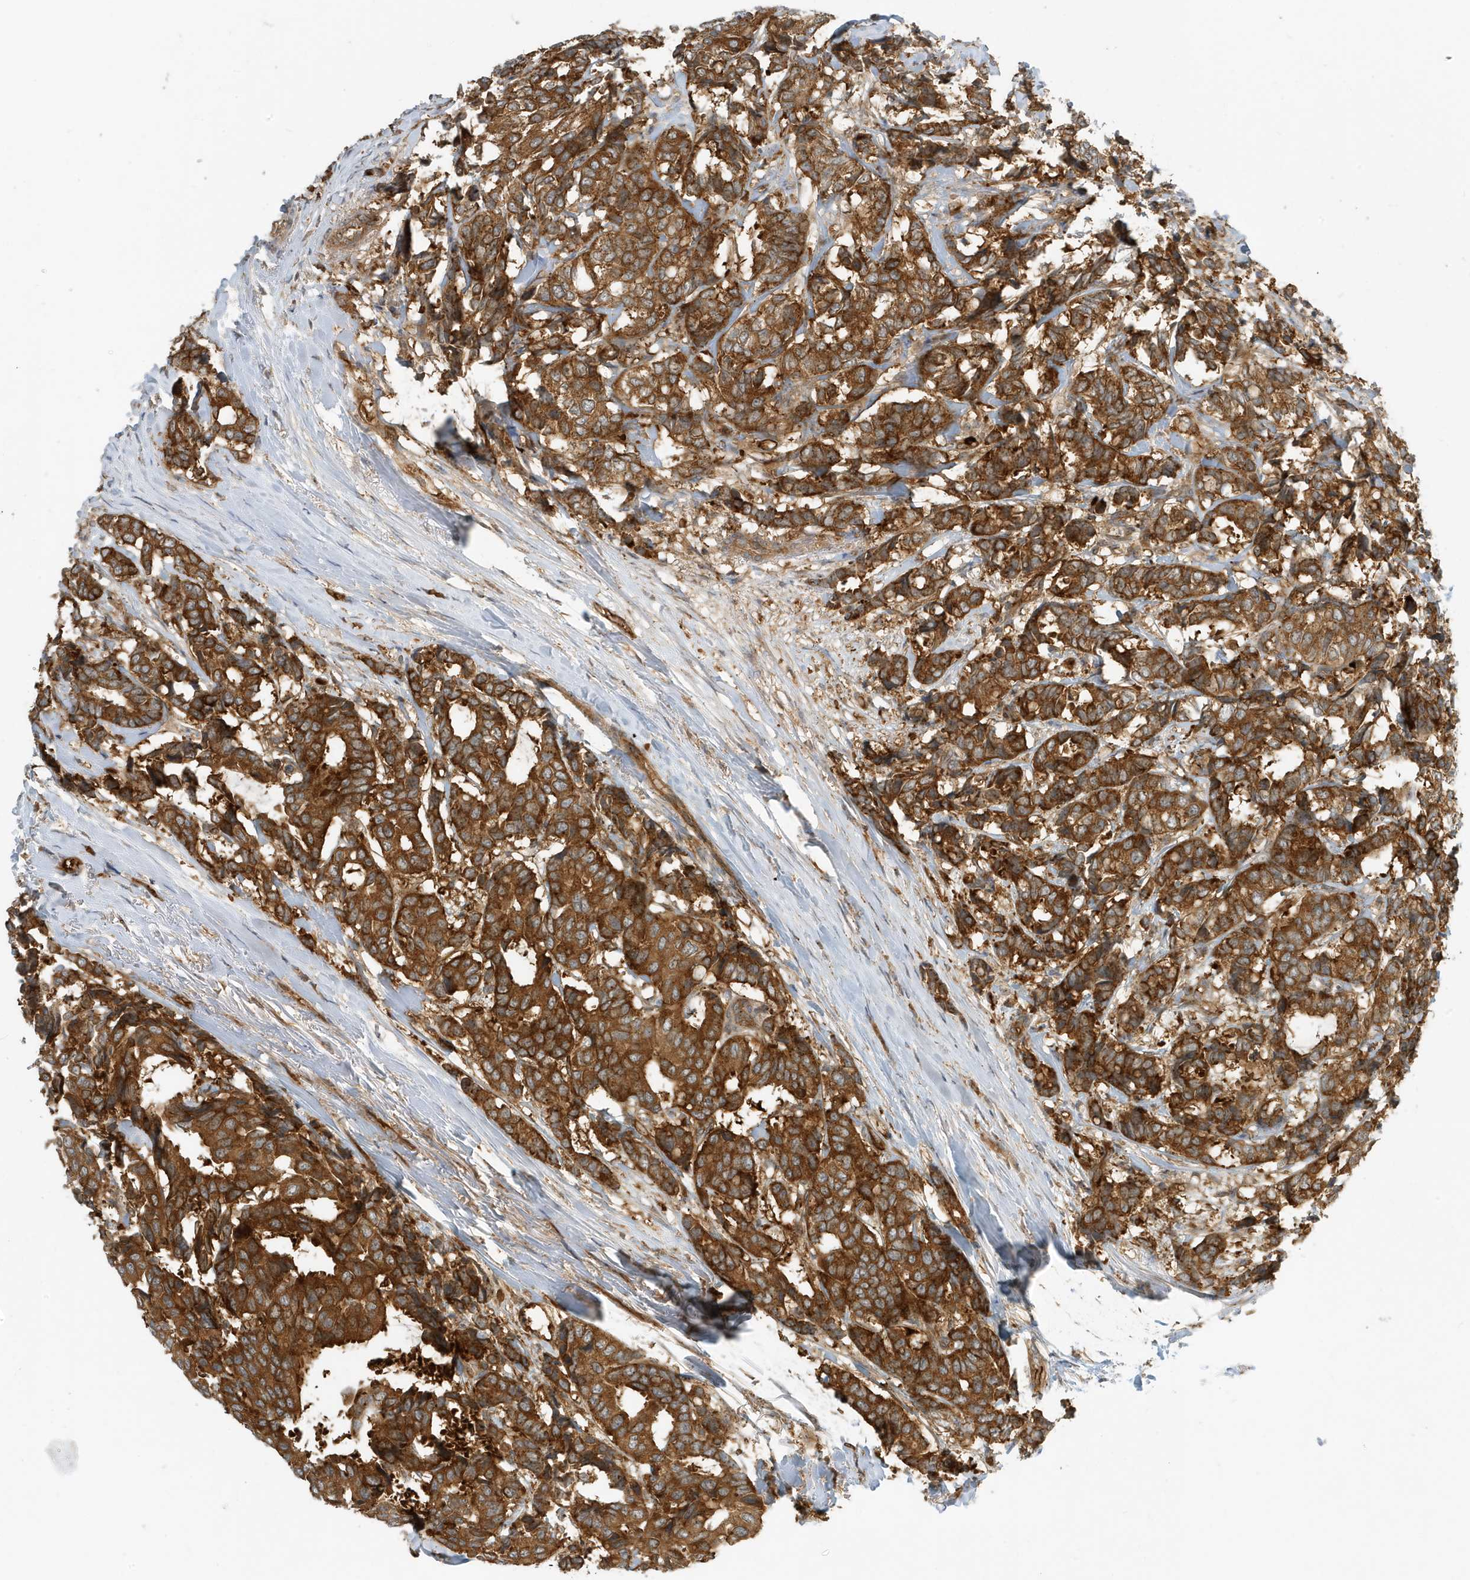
{"staining": {"intensity": "strong", "quantity": ">75%", "location": "cytoplasmic/membranous"}, "tissue": "breast cancer", "cell_type": "Tumor cells", "image_type": "cancer", "snomed": [{"axis": "morphology", "description": "Duct carcinoma"}, {"axis": "topography", "description": "Breast"}], "caption": "A photomicrograph of breast cancer (infiltrating ductal carcinoma) stained for a protein demonstrates strong cytoplasmic/membranous brown staining in tumor cells.", "gene": "FYCO1", "patient": {"sex": "female", "age": 87}}